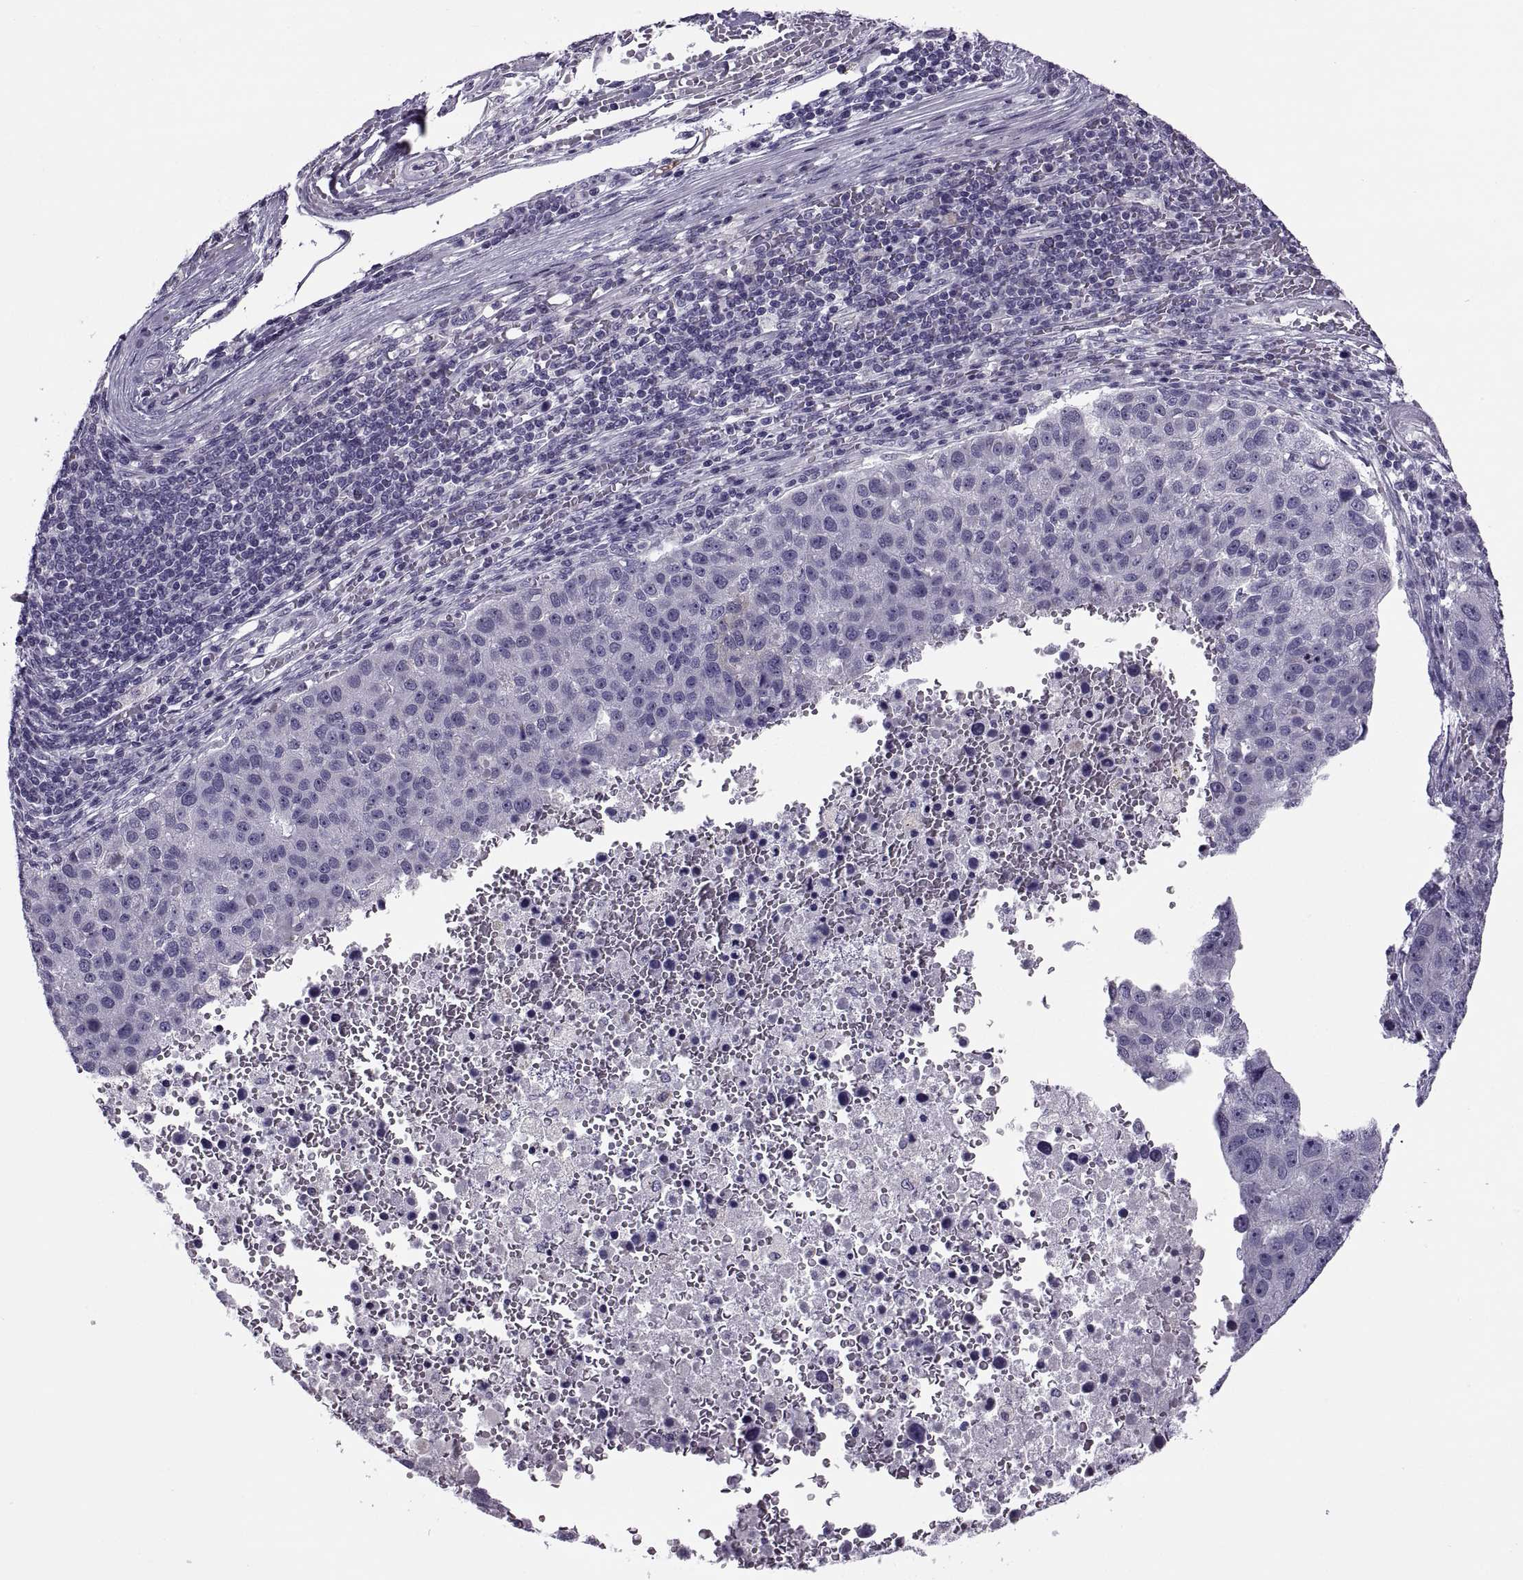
{"staining": {"intensity": "negative", "quantity": "none", "location": "none"}, "tissue": "pancreatic cancer", "cell_type": "Tumor cells", "image_type": "cancer", "snomed": [{"axis": "morphology", "description": "Adenocarcinoma, NOS"}, {"axis": "topography", "description": "Pancreas"}], "caption": "Immunohistochemical staining of pancreatic adenocarcinoma displays no significant positivity in tumor cells. The staining was performed using DAB (3,3'-diaminobenzidine) to visualize the protein expression in brown, while the nuclei were stained in blue with hematoxylin (Magnification: 20x).", "gene": "MAGEB1", "patient": {"sex": "female", "age": 61}}